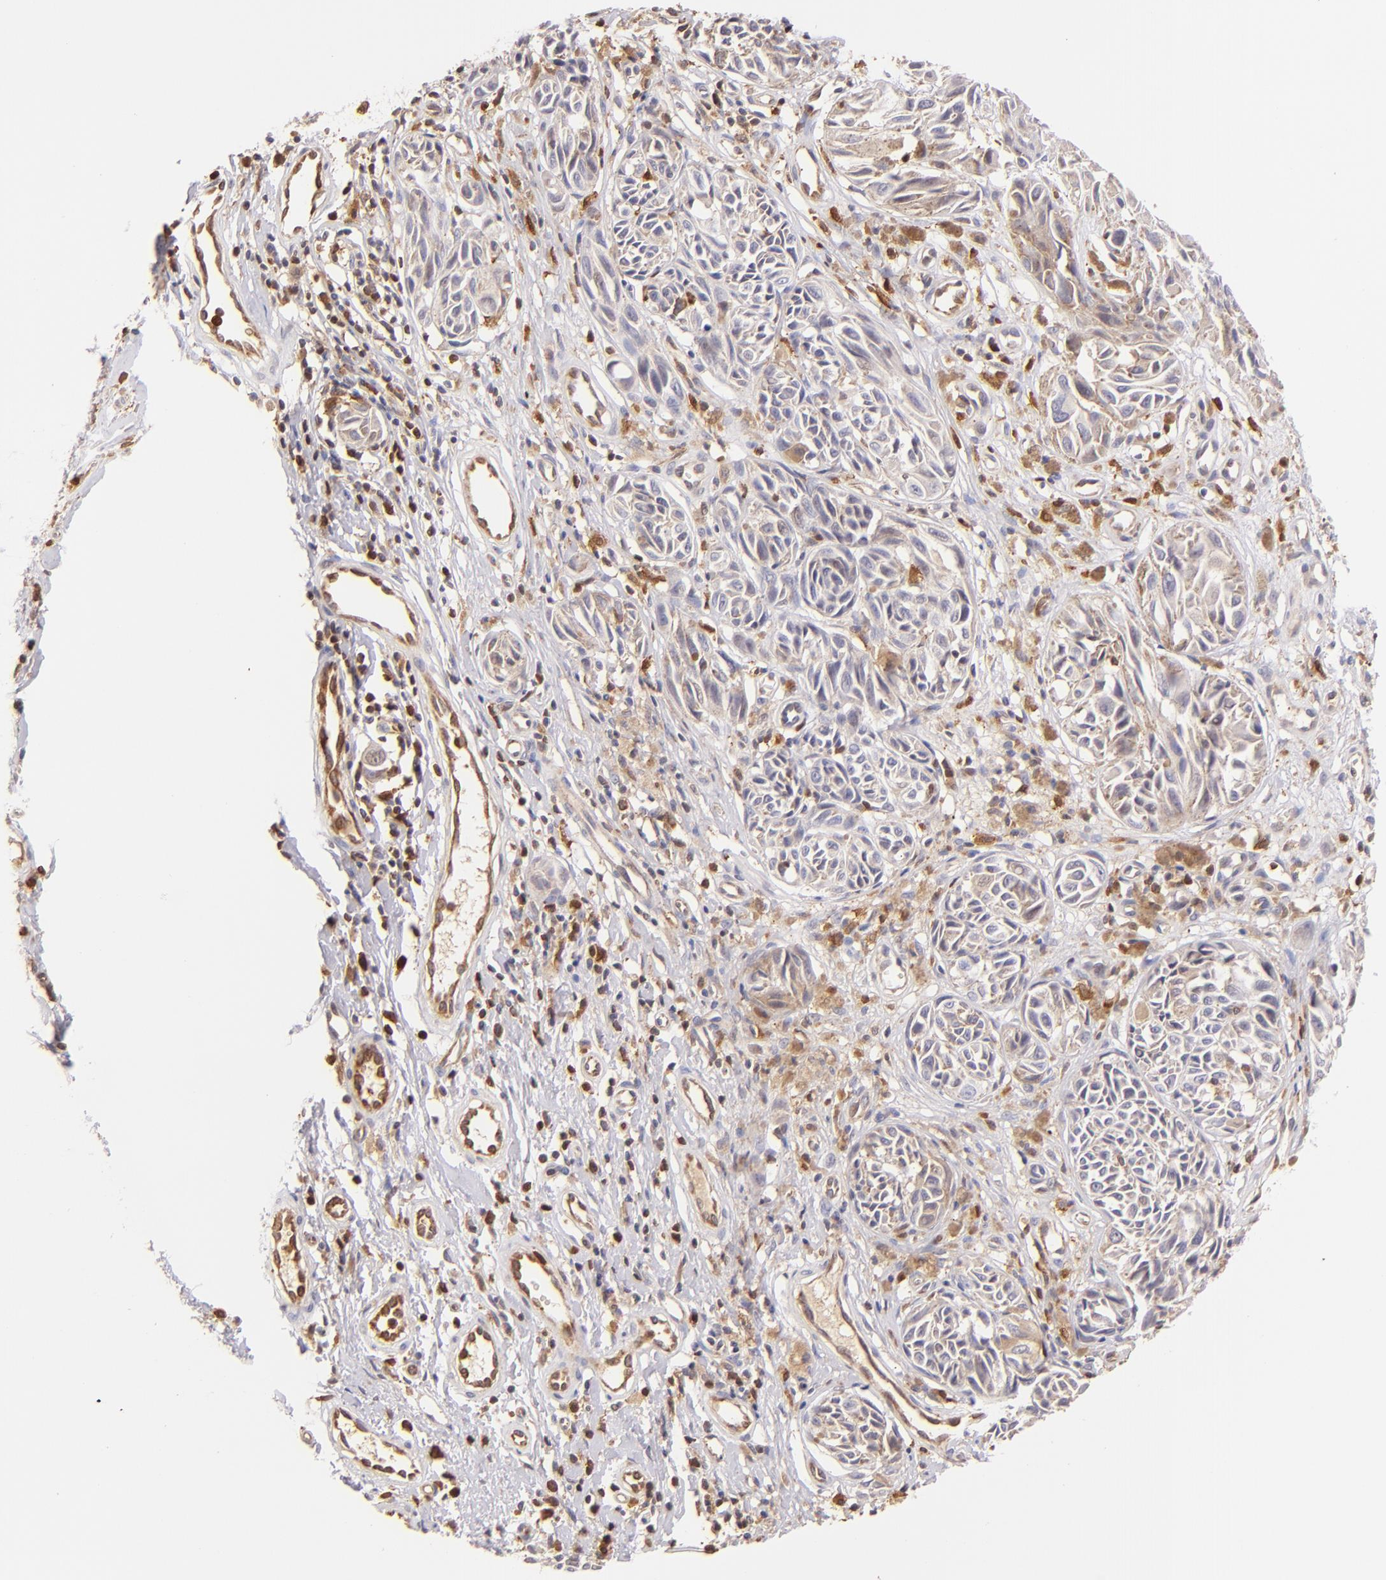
{"staining": {"intensity": "weak", "quantity": "25%-75%", "location": "cytoplasmic/membranous"}, "tissue": "melanoma", "cell_type": "Tumor cells", "image_type": "cancer", "snomed": [{"axis": "morphology", "description": "Malignant melanoma, NOS"}, {"axis": "topography", "description": "Skin"}], "caption": "Immunohistochemical staining of melanoma shows low levels of weak cytoplasmic/membranous positivity in about 25%-75% of tumor cells.", "gene": "BTK", "patient": {"sex": "male", "age": 67}}